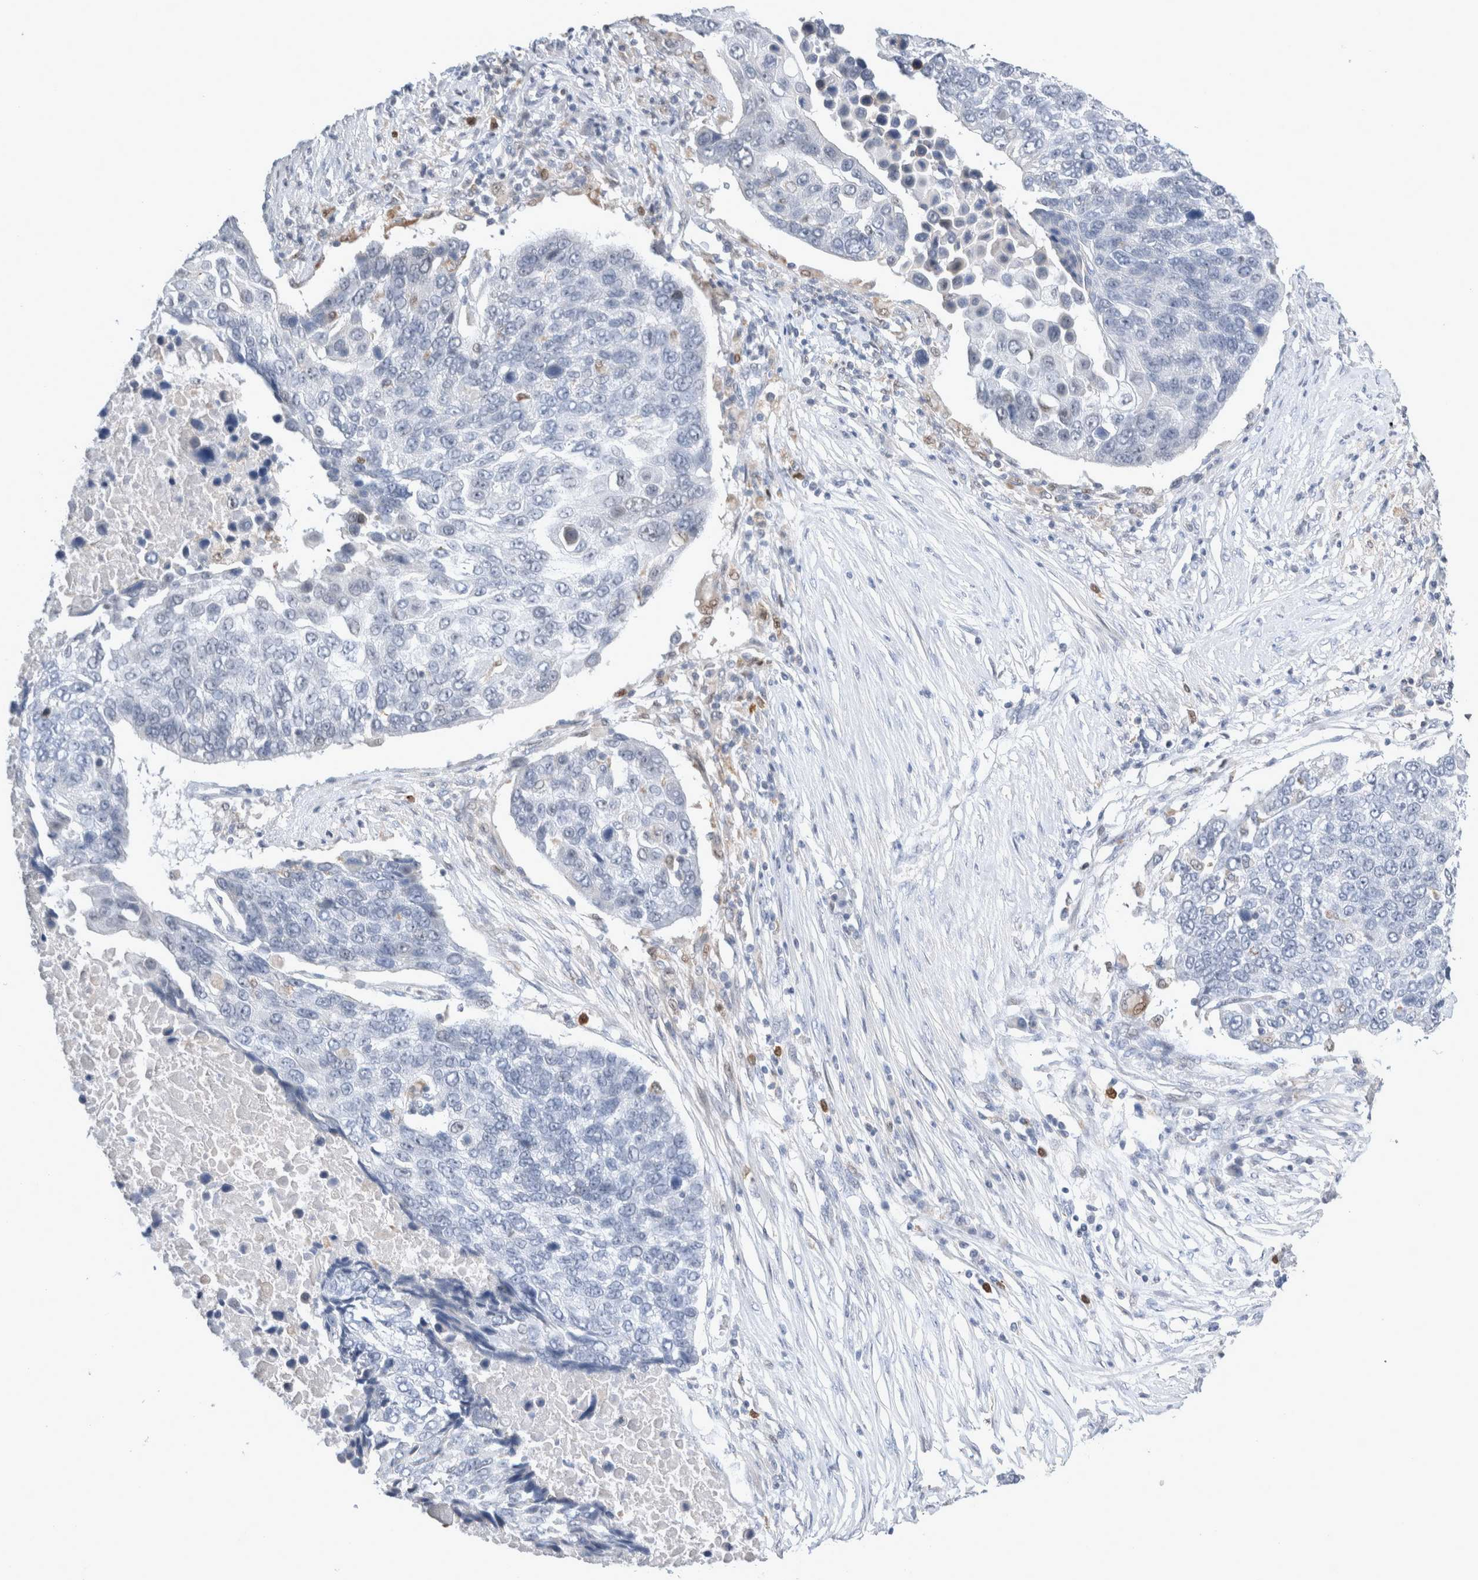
{"staining": {"intensity": "negative", "quantity": "none", "location": "none"}, "tissue": "lung cancer", "cell_type": "Tumor cells", "image_type": "cancer", "snomed": [{"axis": "morphology", "description": "Squamous cell carcinoma, NOS"}, {"axis": "topography", "description": "Lung"}], "caption": "A high-resolution image shows immunohistochemistry (IHC) staining of squamous cell carcinoma (lung), which displays no significant expression in tumor cells. Brightfield microscopy of IHC stained with DAB (brown) and hematoxylin (blue), captured at high magnification.", "gene": "AGMAT", "patient": {"sex": "male", "age": 66}}